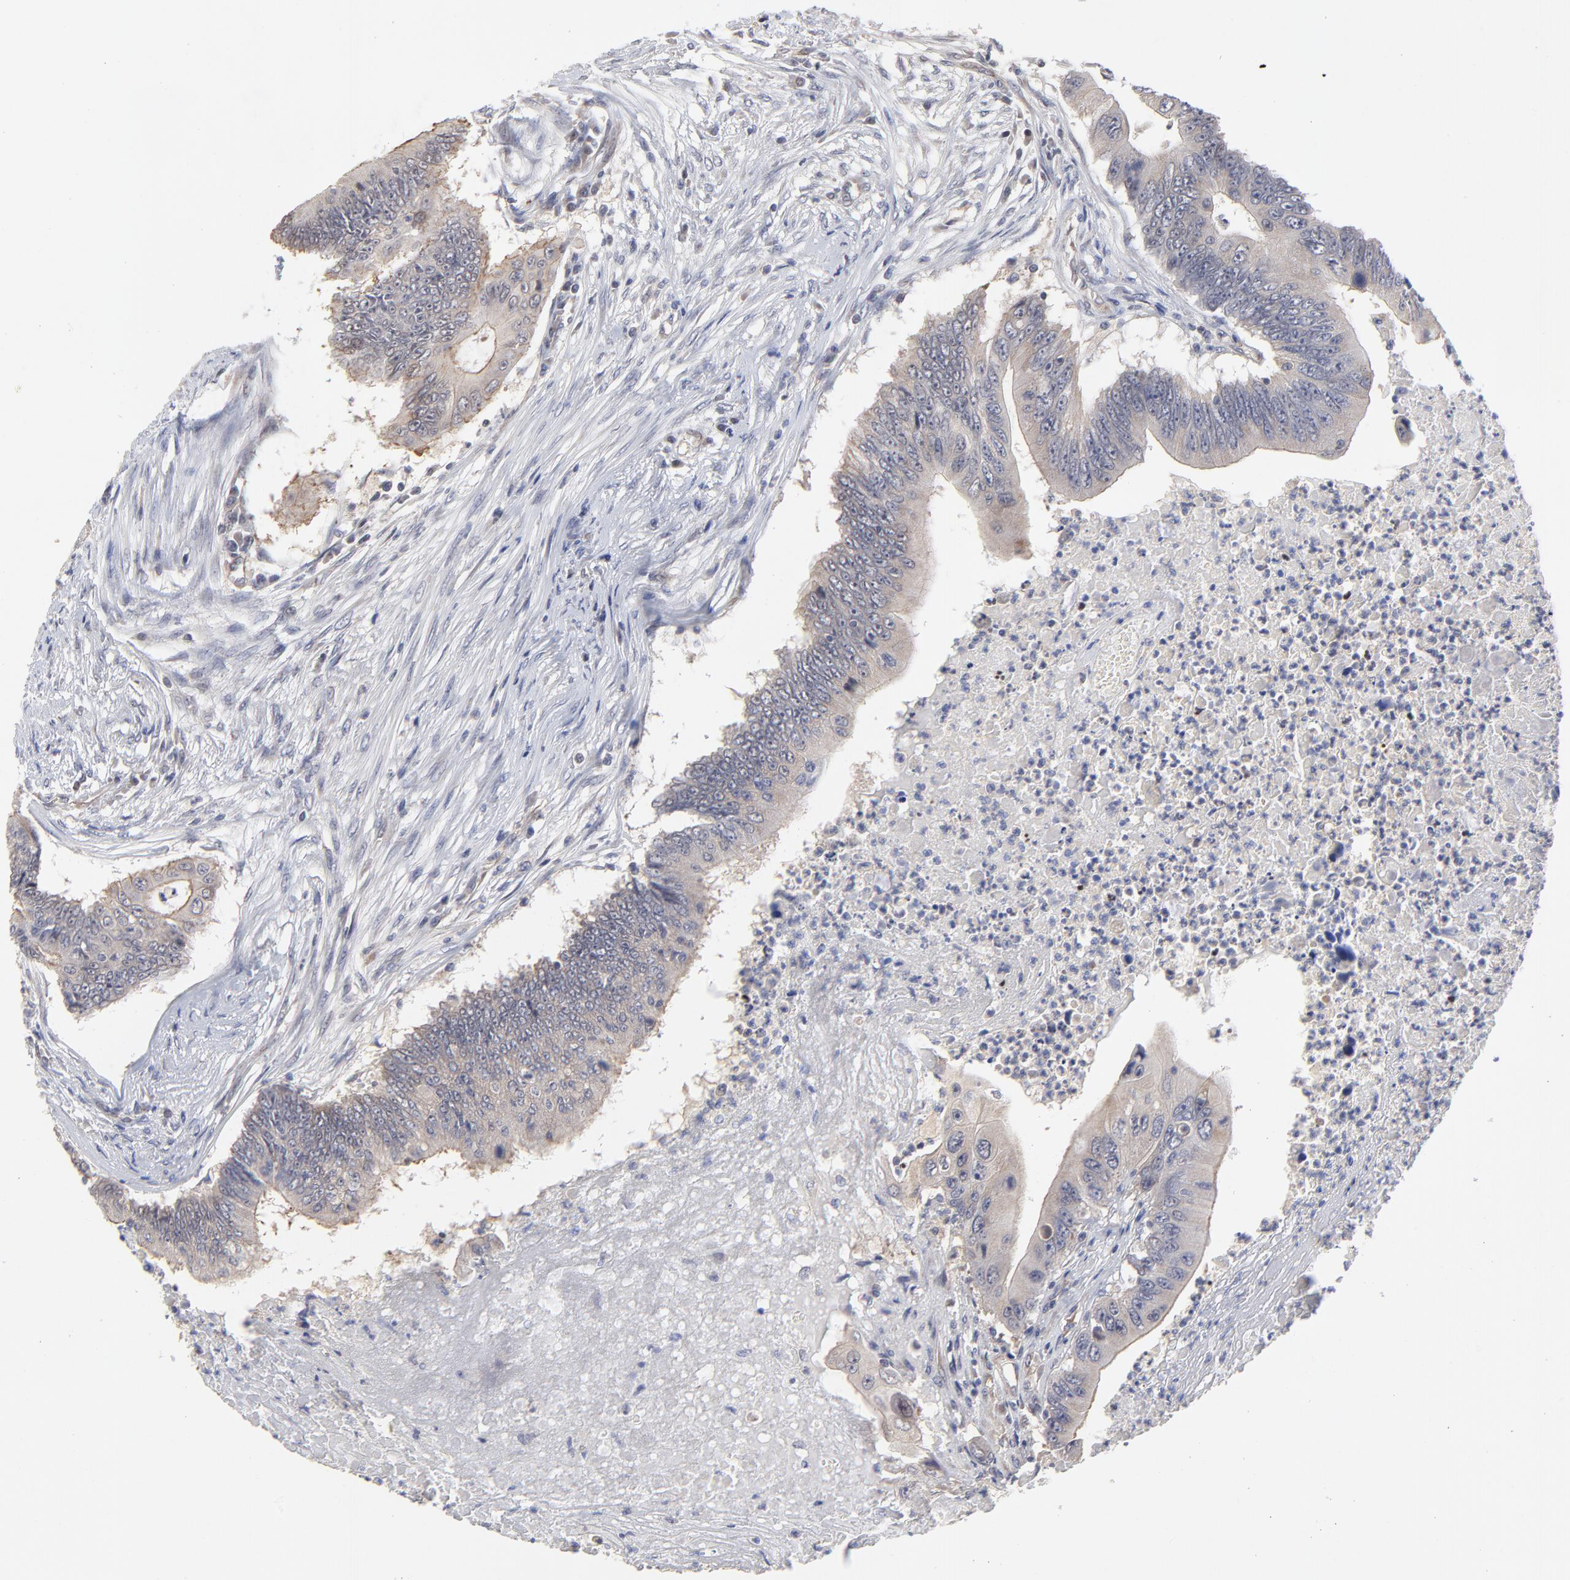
{"staining": {"intensity": "weak", "quantity": ">75%", "location": "cytoplasmic/membranous"}, "tissue": "colorectal cancer", "cell_type": "Tumor cells", "image_type": "cancer", "snomed": [{"axis": "morphology", "description": "Adenocarcinoma, NOS"}, {"axis": "topography", "description": "Colon"}], "caption": "A photomicrograph of colorectal cancer stained for a protein reveals weak cytoplasmic/membranous brown staining in tumor cells.", "gene": "ZNF157", "patient": {"sex": "male", "age": 65}}